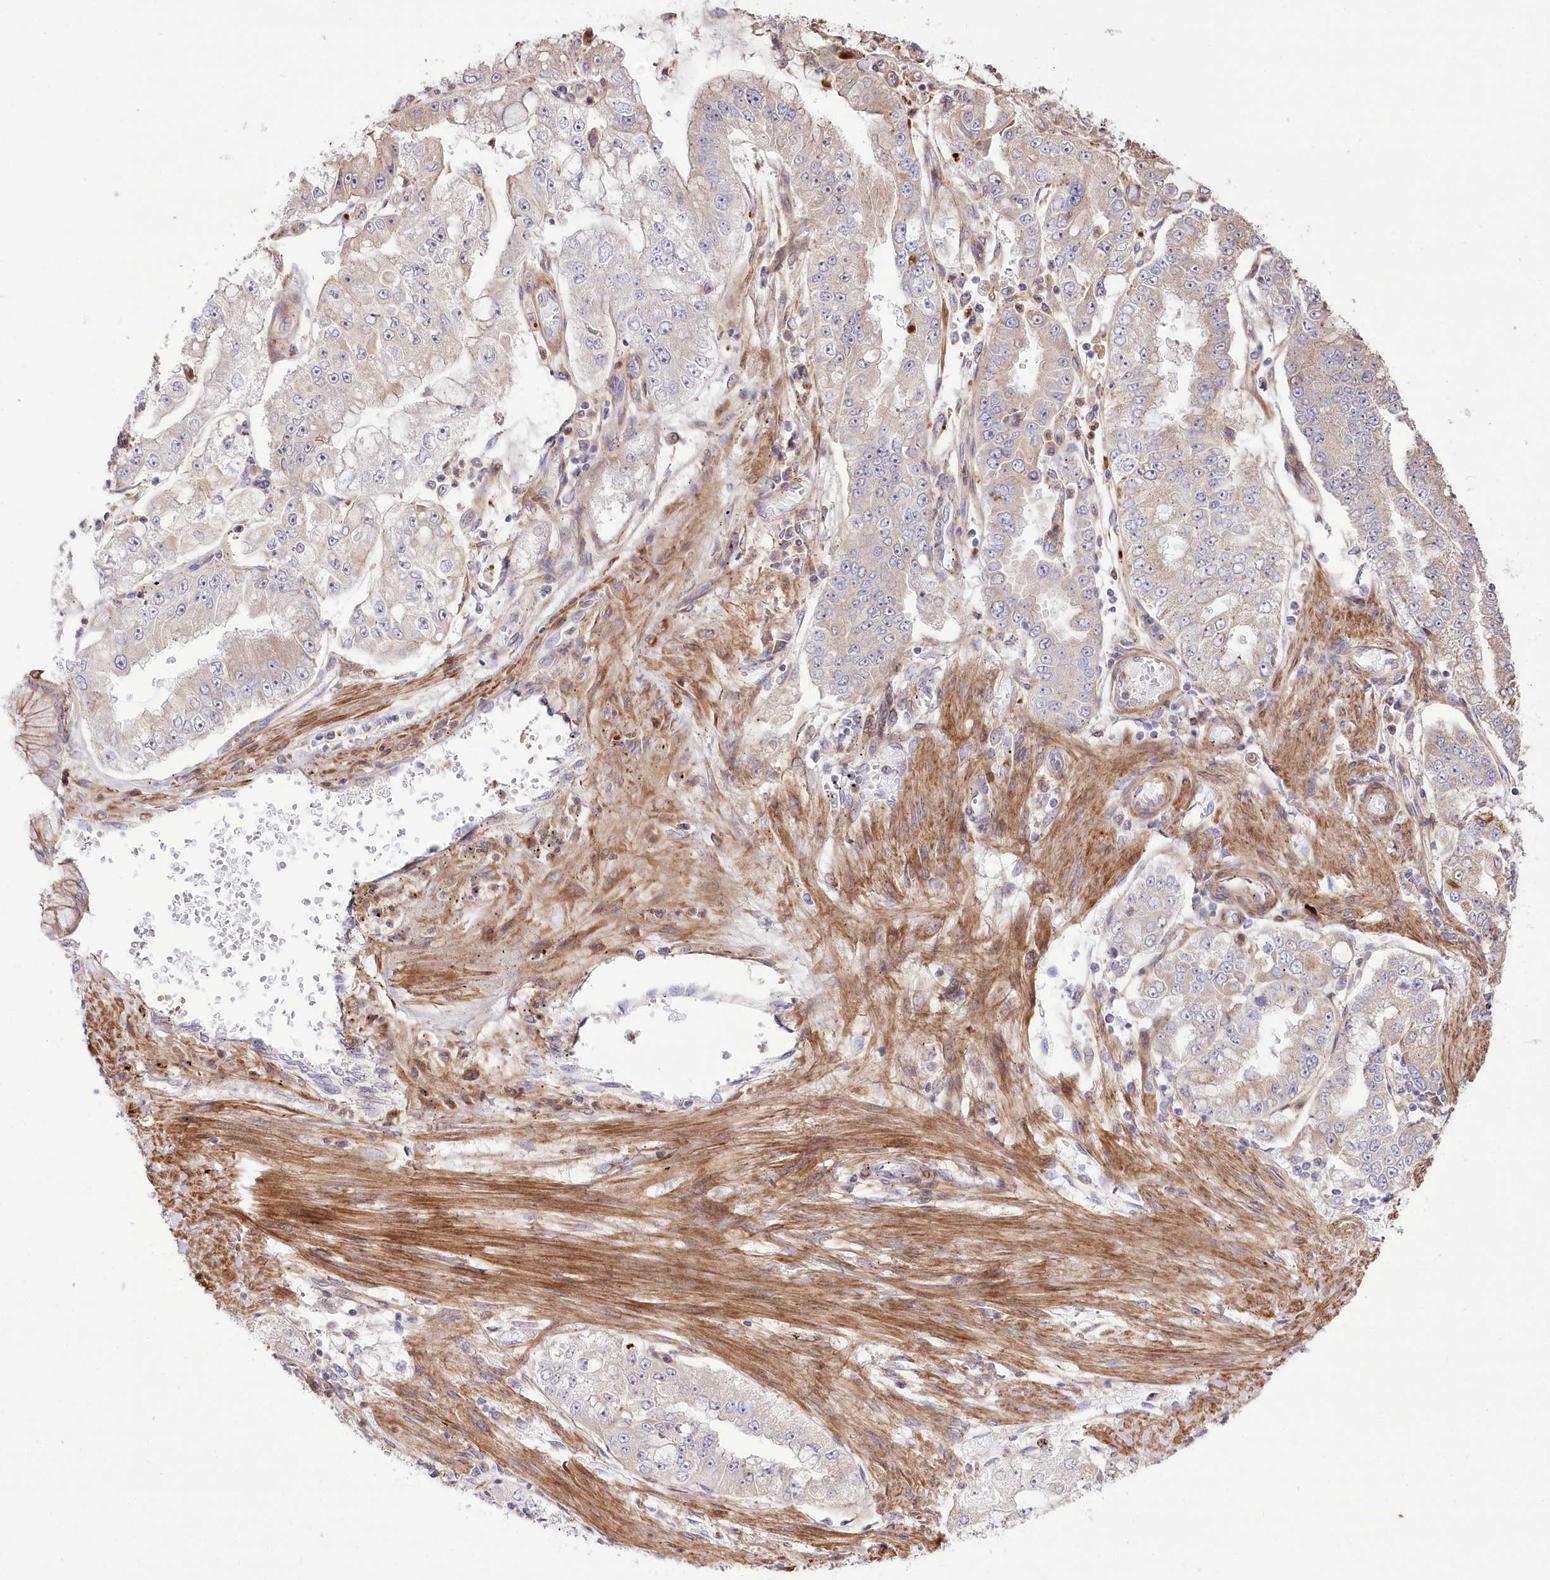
{"staining": {"intensity": "weak", "quantity": "<25%", "location": "cytoplasmic/membranous"}, "tissue": "stomach cancer", "cell_type": "Tumor cells", "image_type": "cancer", "snomed": [{"axis": "morphology", "description": "Adenocarcinoma, NOS"}, {"axis": "topography", "description": "Stomach"}], "caption": "The histopathology image shows no staining of tumor cells in adenocarcinoma (stomach).", "gene": "RNF24", "patient": {"sex": "male", "age": 76}}